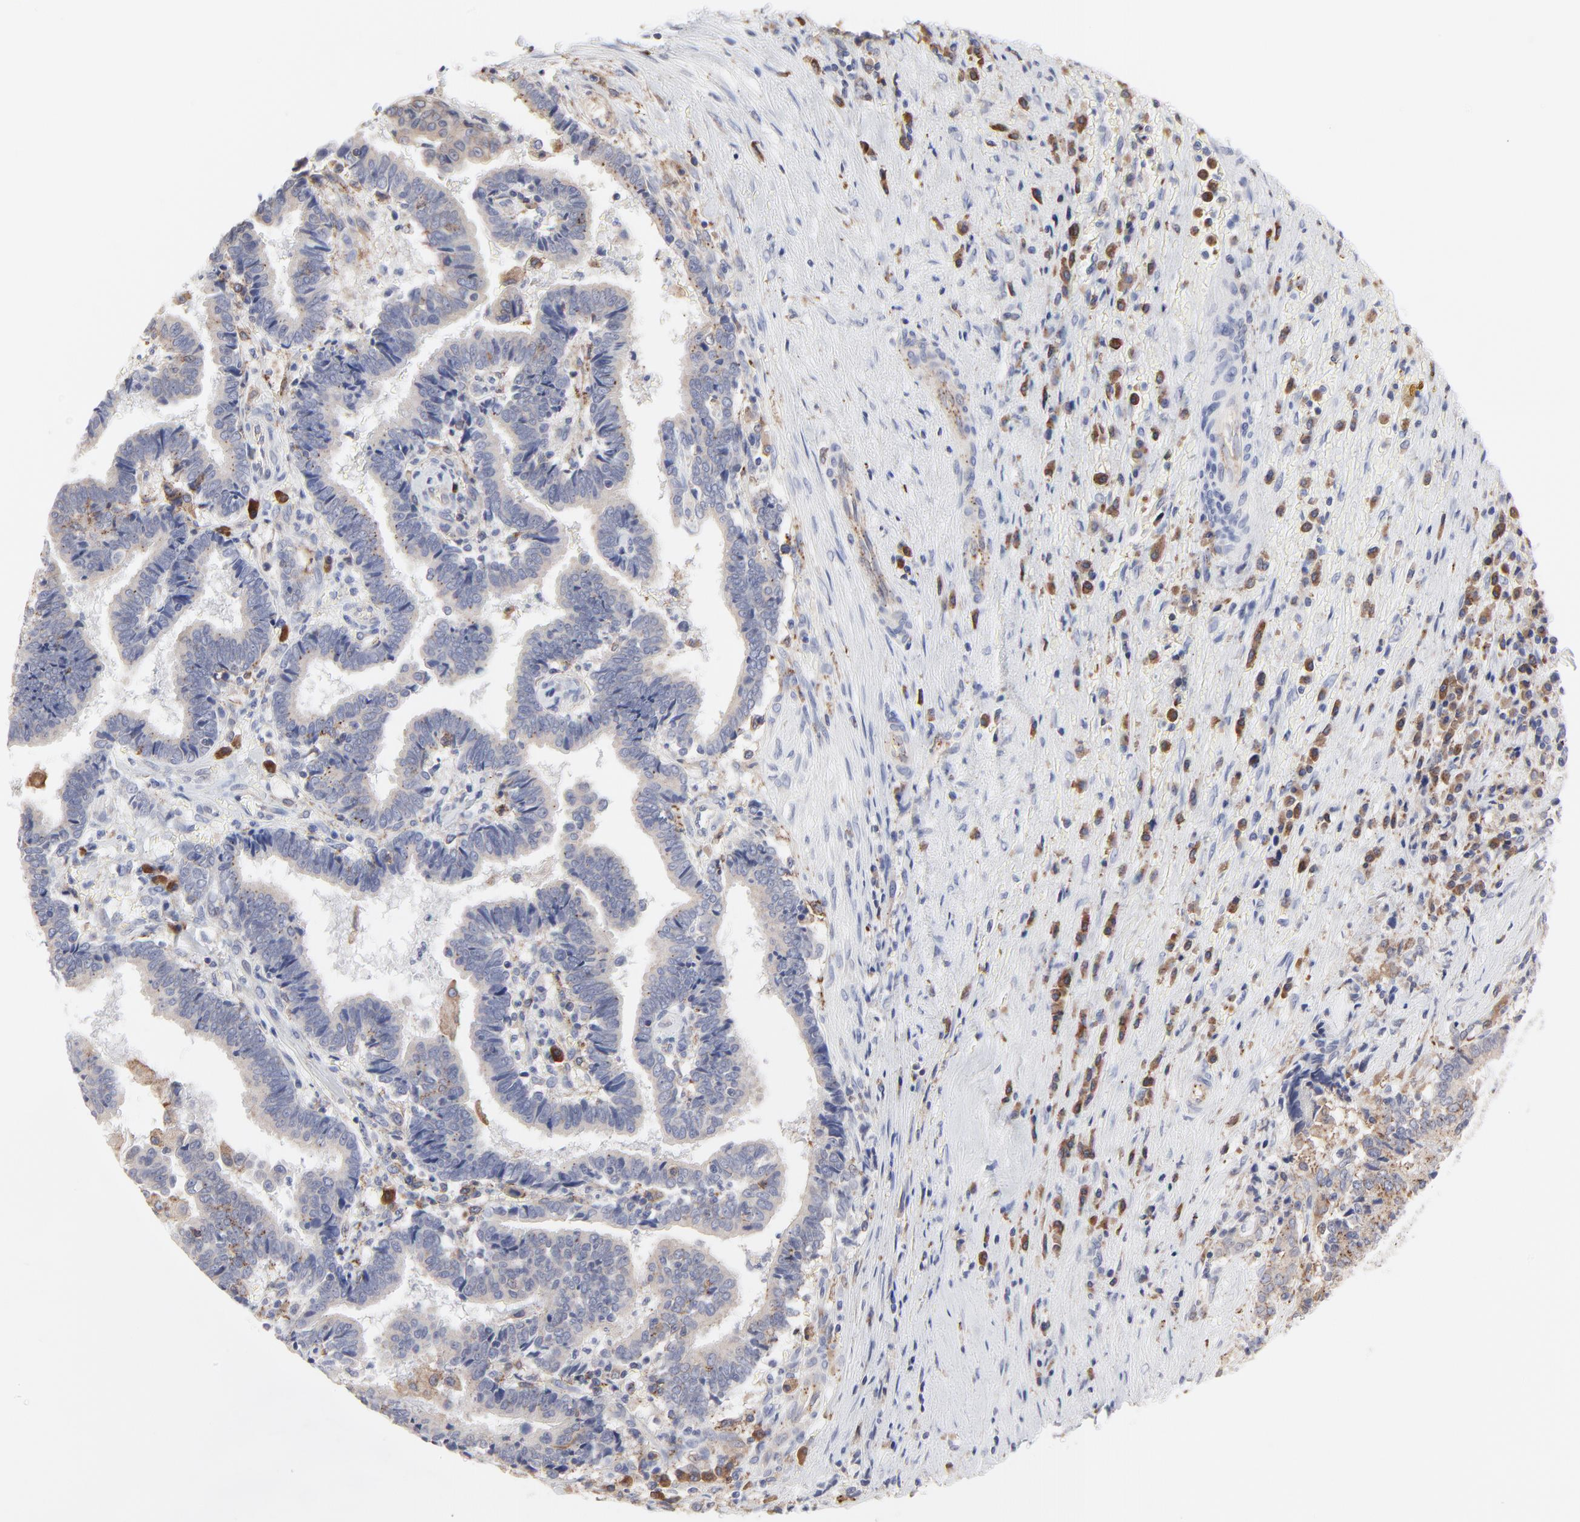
{"staining": {"intensity": "weak", "quantity": ">75%", "location": "cytoplasmic/membranous"}, "tissue": "liver cancer", "cell_type": "Tumor cells", "image_type": "cancer", "snomed": [{"axis": "morphology", "description": "Cholangiocarcinoma"}, {"axis": "topography", "description": "Liver"}], "caption": "Weak cytoplasmic/membranous staining is seen in approximately >75% of tumor cells in cholangiocarcinoma (liver).", "gene": "TRIM22", "patient": {"sex": "male", "age": 57}}